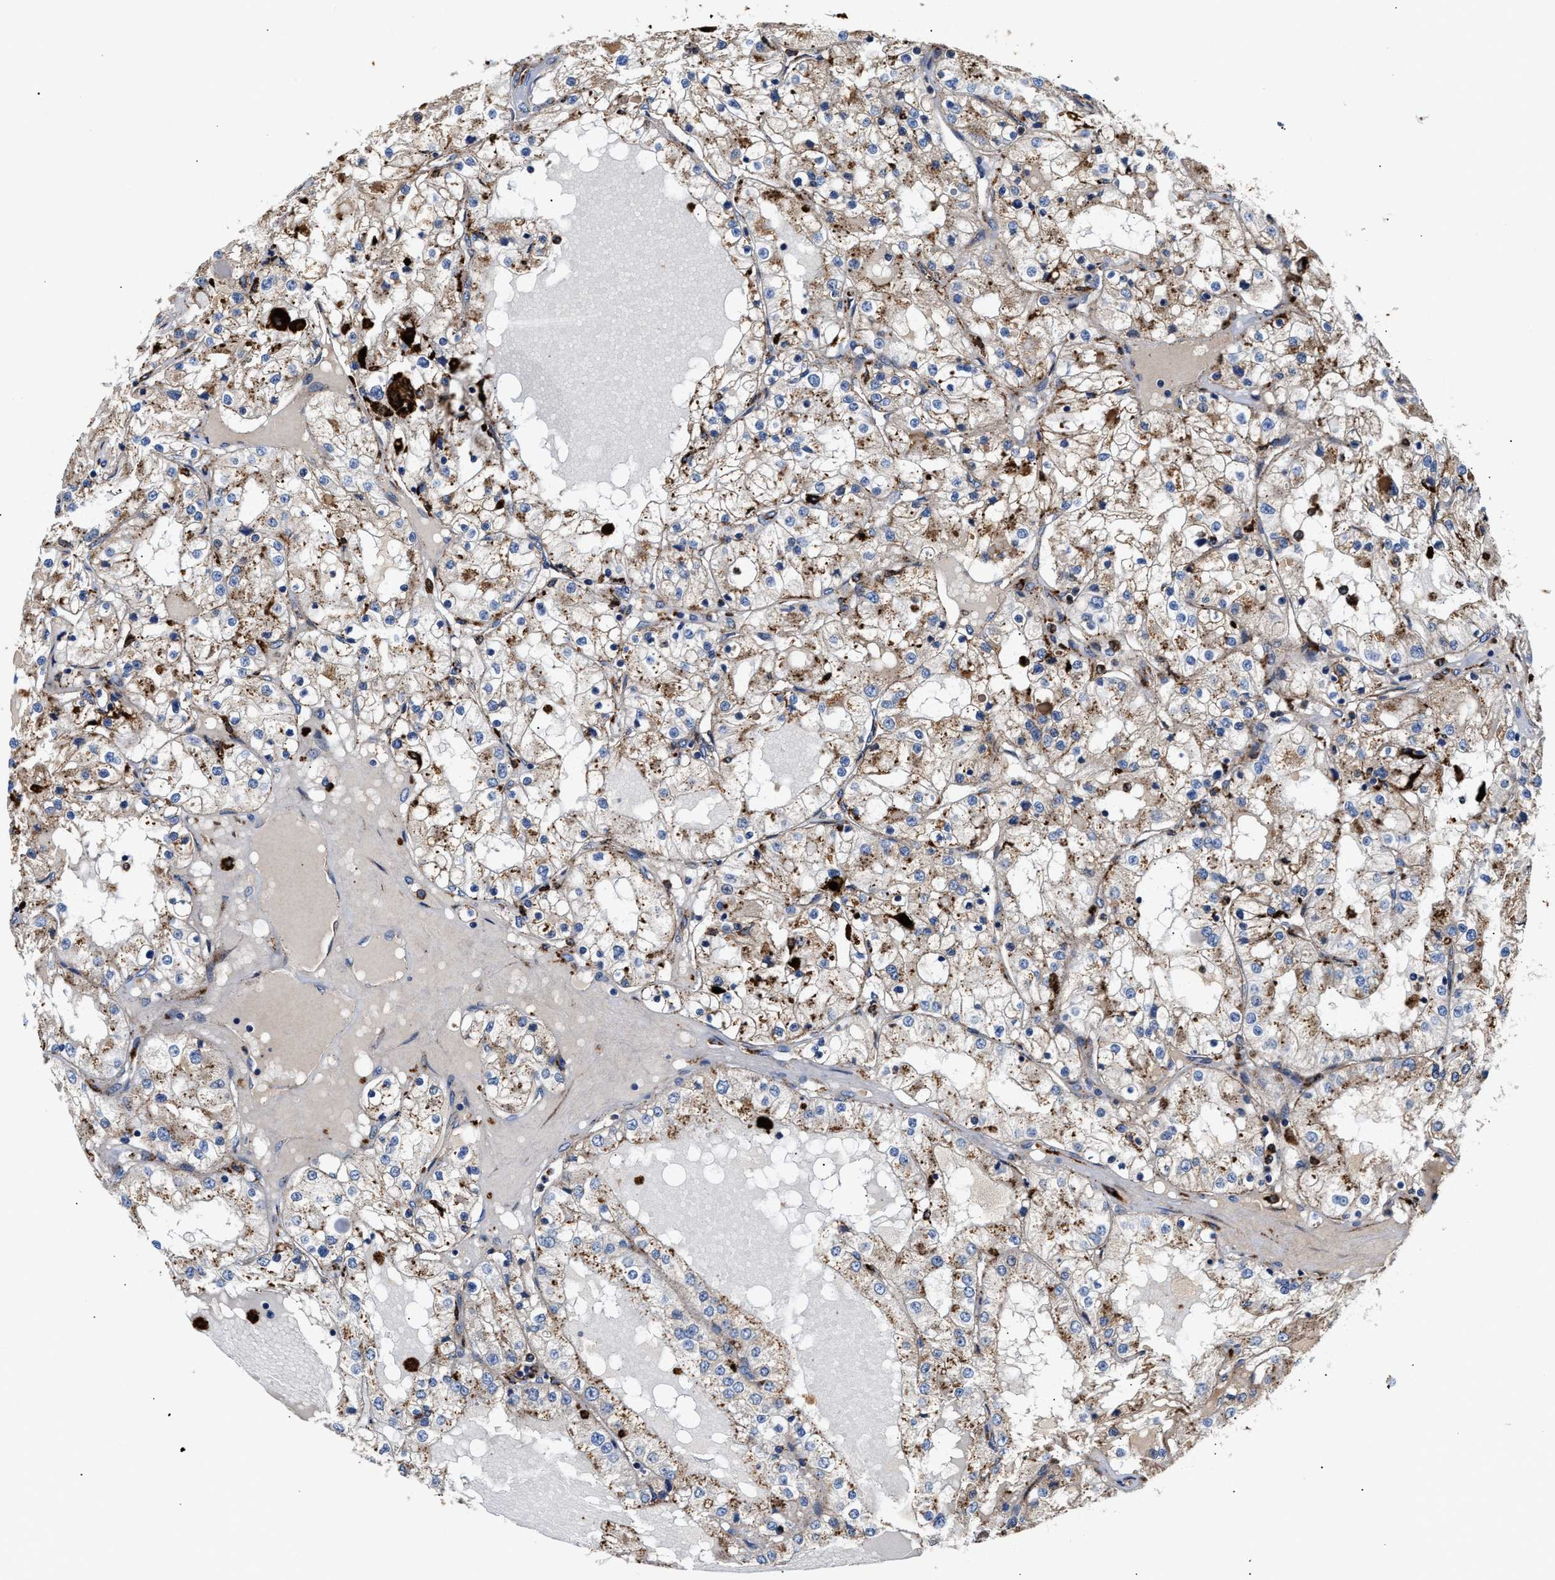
{"staining": {"intensity": "moderate", "quantity": ">75%", "location": "cytoplasmic/membranous"}, "tissue": "renal cancer", "cell_type": "Tumor cells", "image_type": "cancer", "snomed": [{"axis": "morphology", "description": "Adenocarcinoma, NOS"}, {"axis": "topography", "description": "Kidney"}], "caption": "Renal adenocarcinoma tissue shows moderate cytoplasmic/membranous expression in about >75% of tumor cells, visualized by immunohistochemistry.", "gene": "CCDC146", "patient": {"sex": "male", "age": 68}}